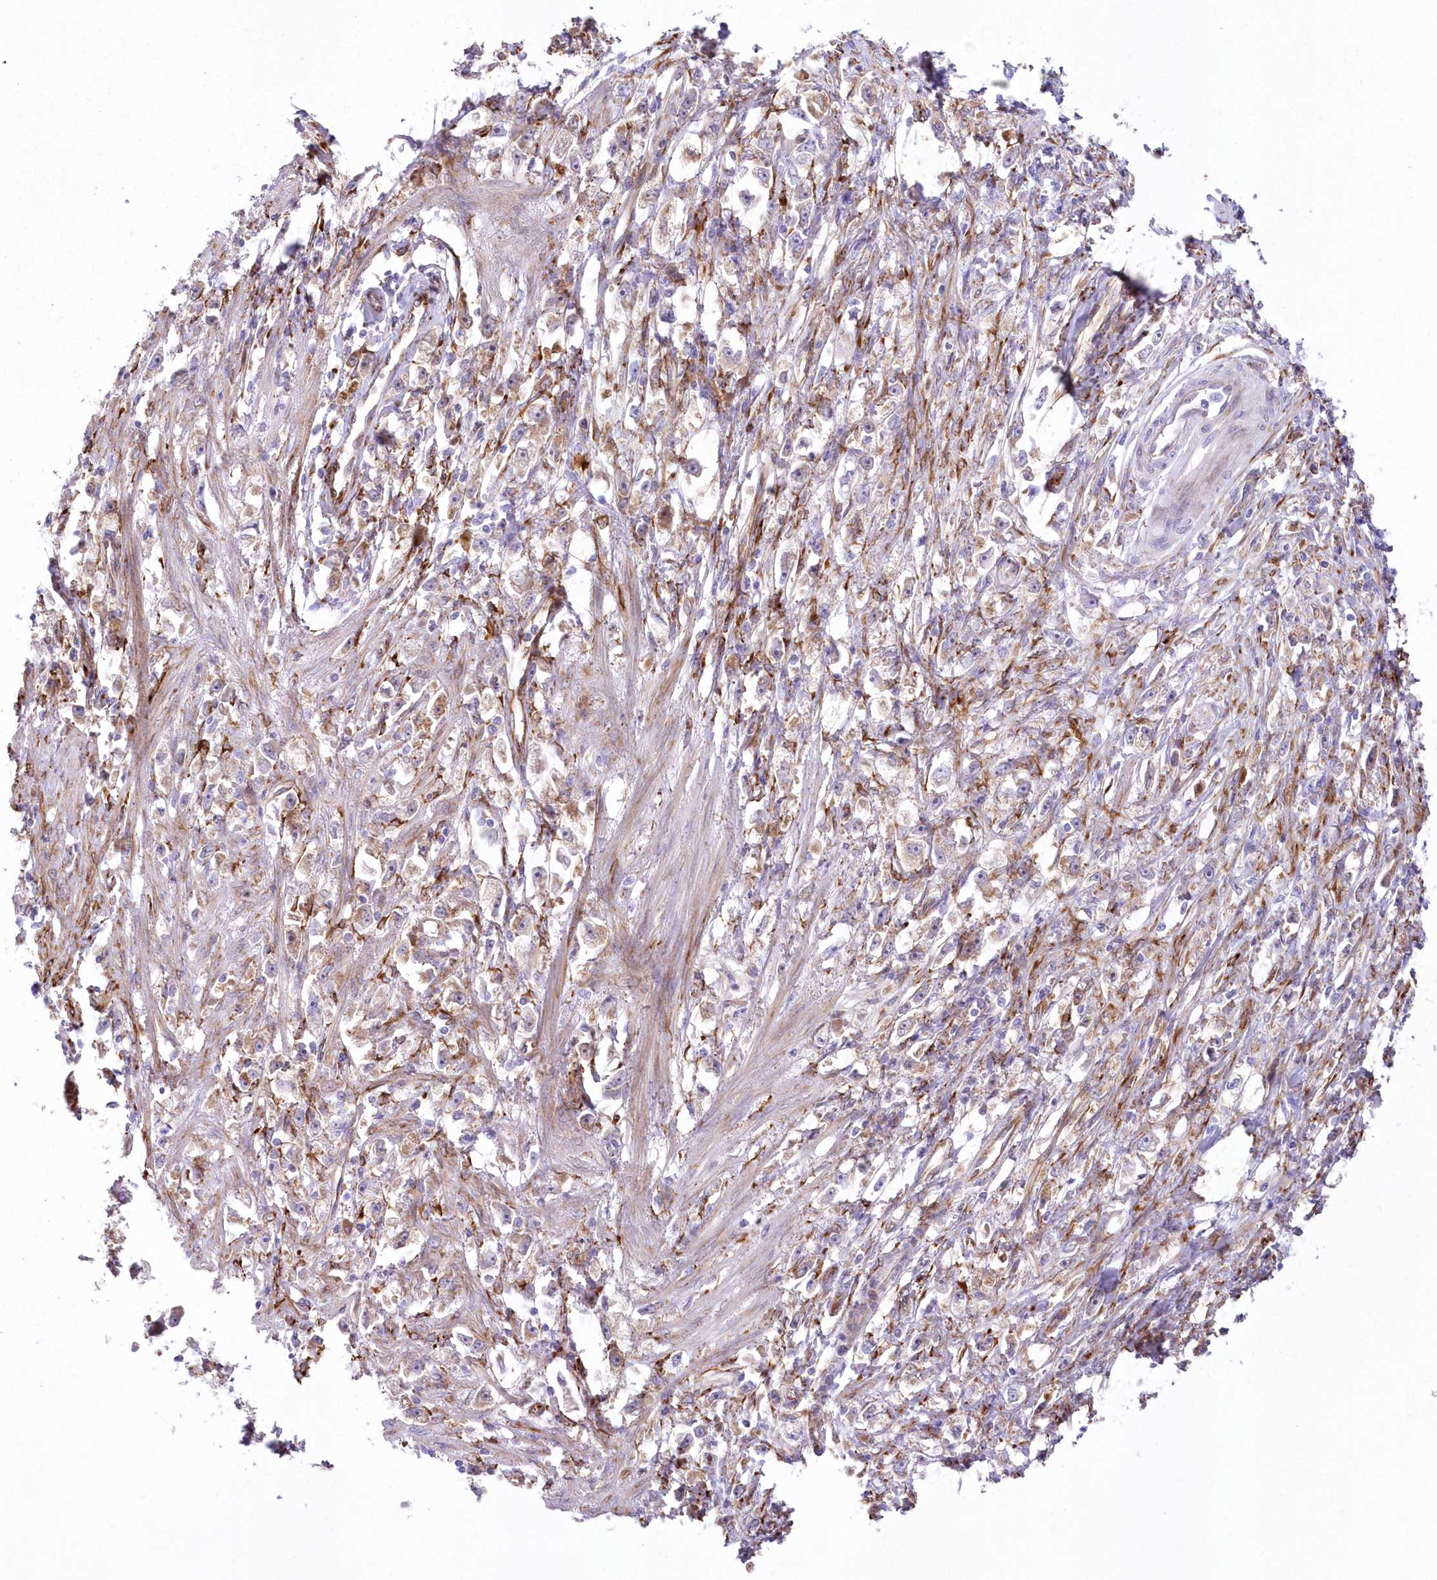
{"staining": {"intensity": "negative", "quantity": "none", "location": "none"}, "tissue": "stomach cancer", "cell_type": "Tumor cells", "image_type": "cancer", "snomed": [{"axis": "morphology", "description": "Adenocarcinoma, NOS"}, {"axis": "topography", "description": "Stomach"}], "caption": "DAB immunohistochemical staining of stomach cancer (adenocarcinoma) displays no significant staining in tumor cells.", "gene": "YTHDC2", "patient": {"sex": "female", "age": 59}}